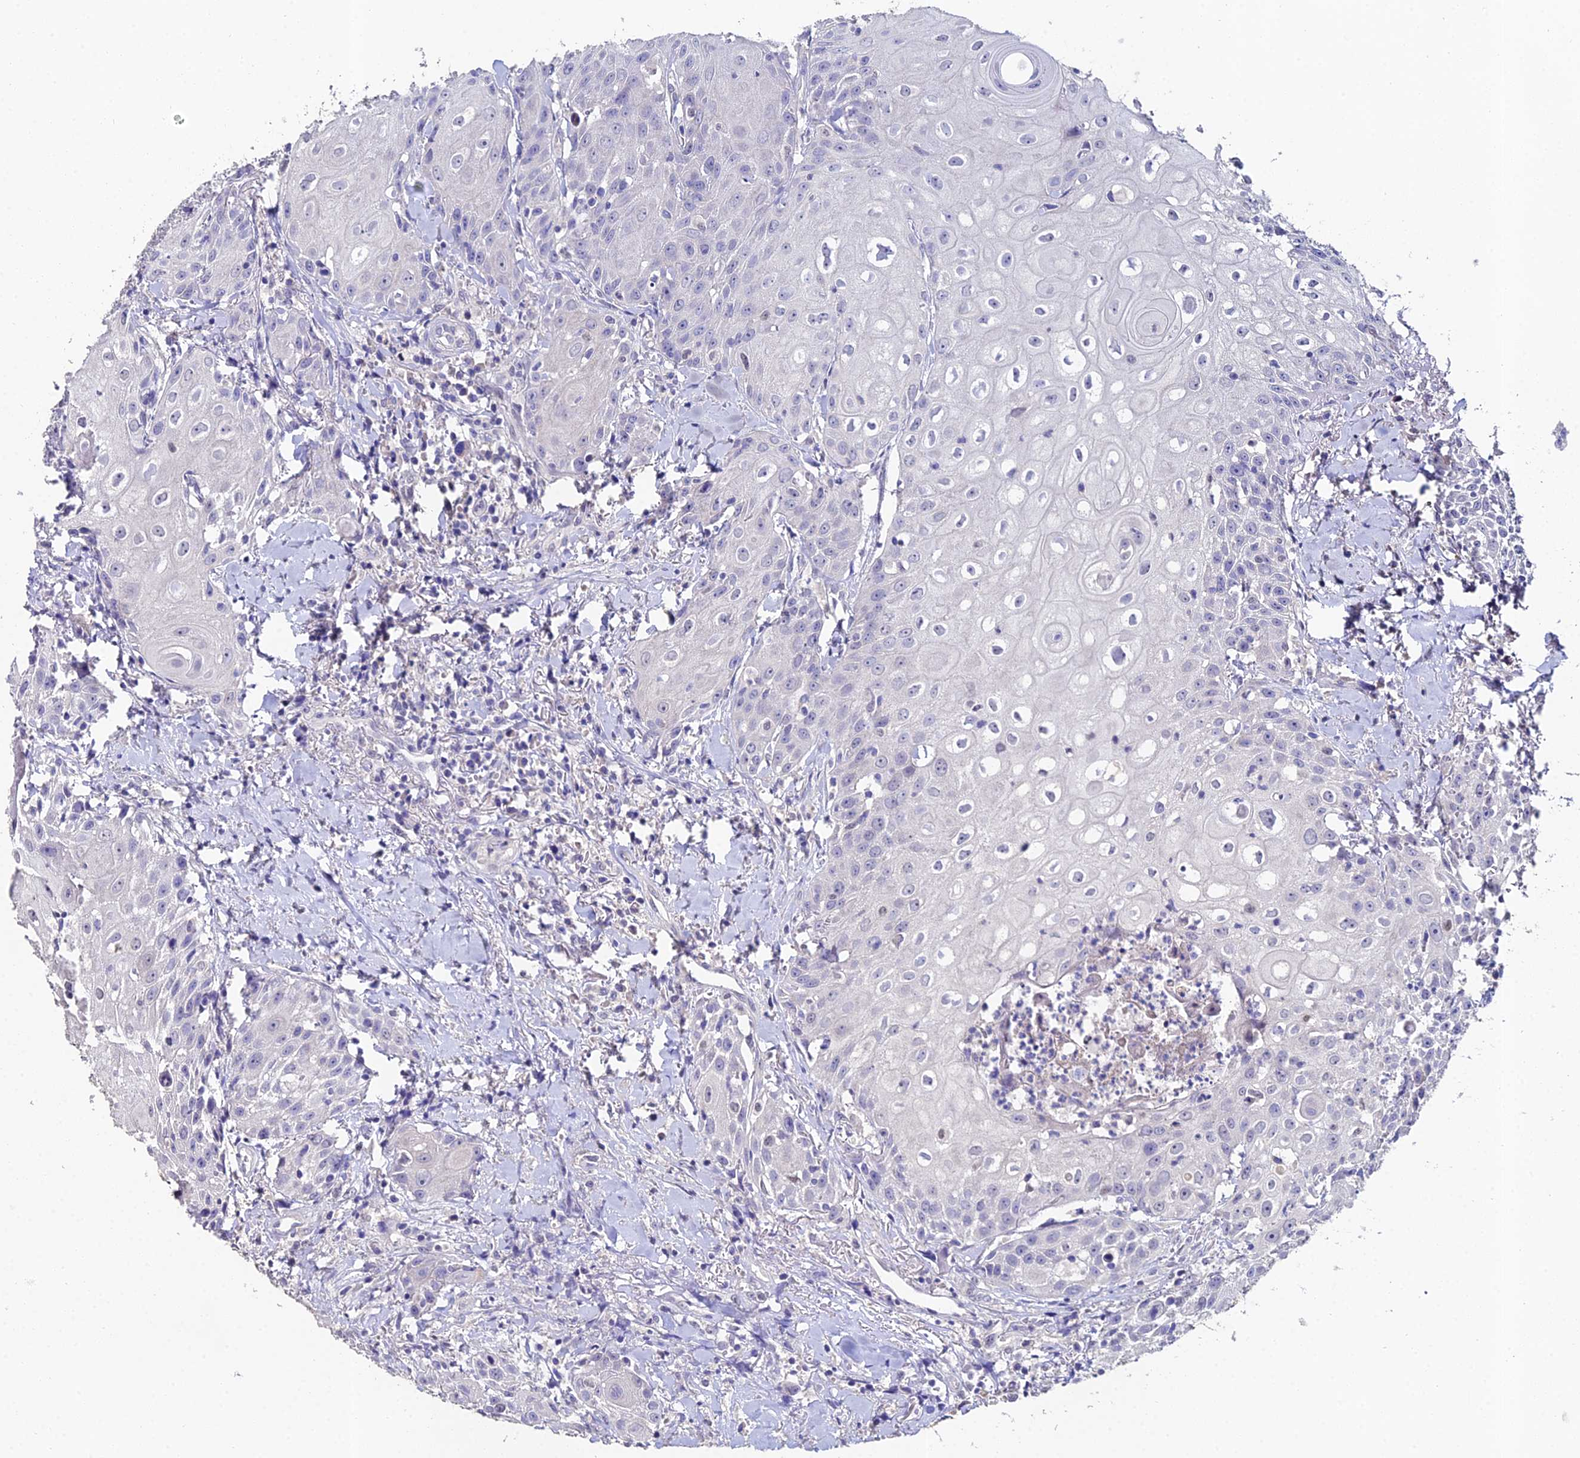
{"staining": {"intensity": "negative", "quantity": "none", "location": "none"}, "tissue": "head and neck cancer", "cell_type": "Tumor cells", "image_type": "cancer", "snomed": [{"axis": "morphology", "description": "Squamous cell carcinoma, NOS"}, {"axis": "topography", "description": "Oral tissue"}, {"axis": "topography", "description": "Head-Neck"}], "caption": "Photomicrograph shows no significant protein positivity in tumor cells of head and neck cancer (squamous cell carcinoma). The staining is performed using DAB (3,3'-diaminobenzidine) brown chromogen with nuclei counter-stained in using hematoxylin.", "gene": "ESRRG", "patient": {"sex": "female", "age": 82}}